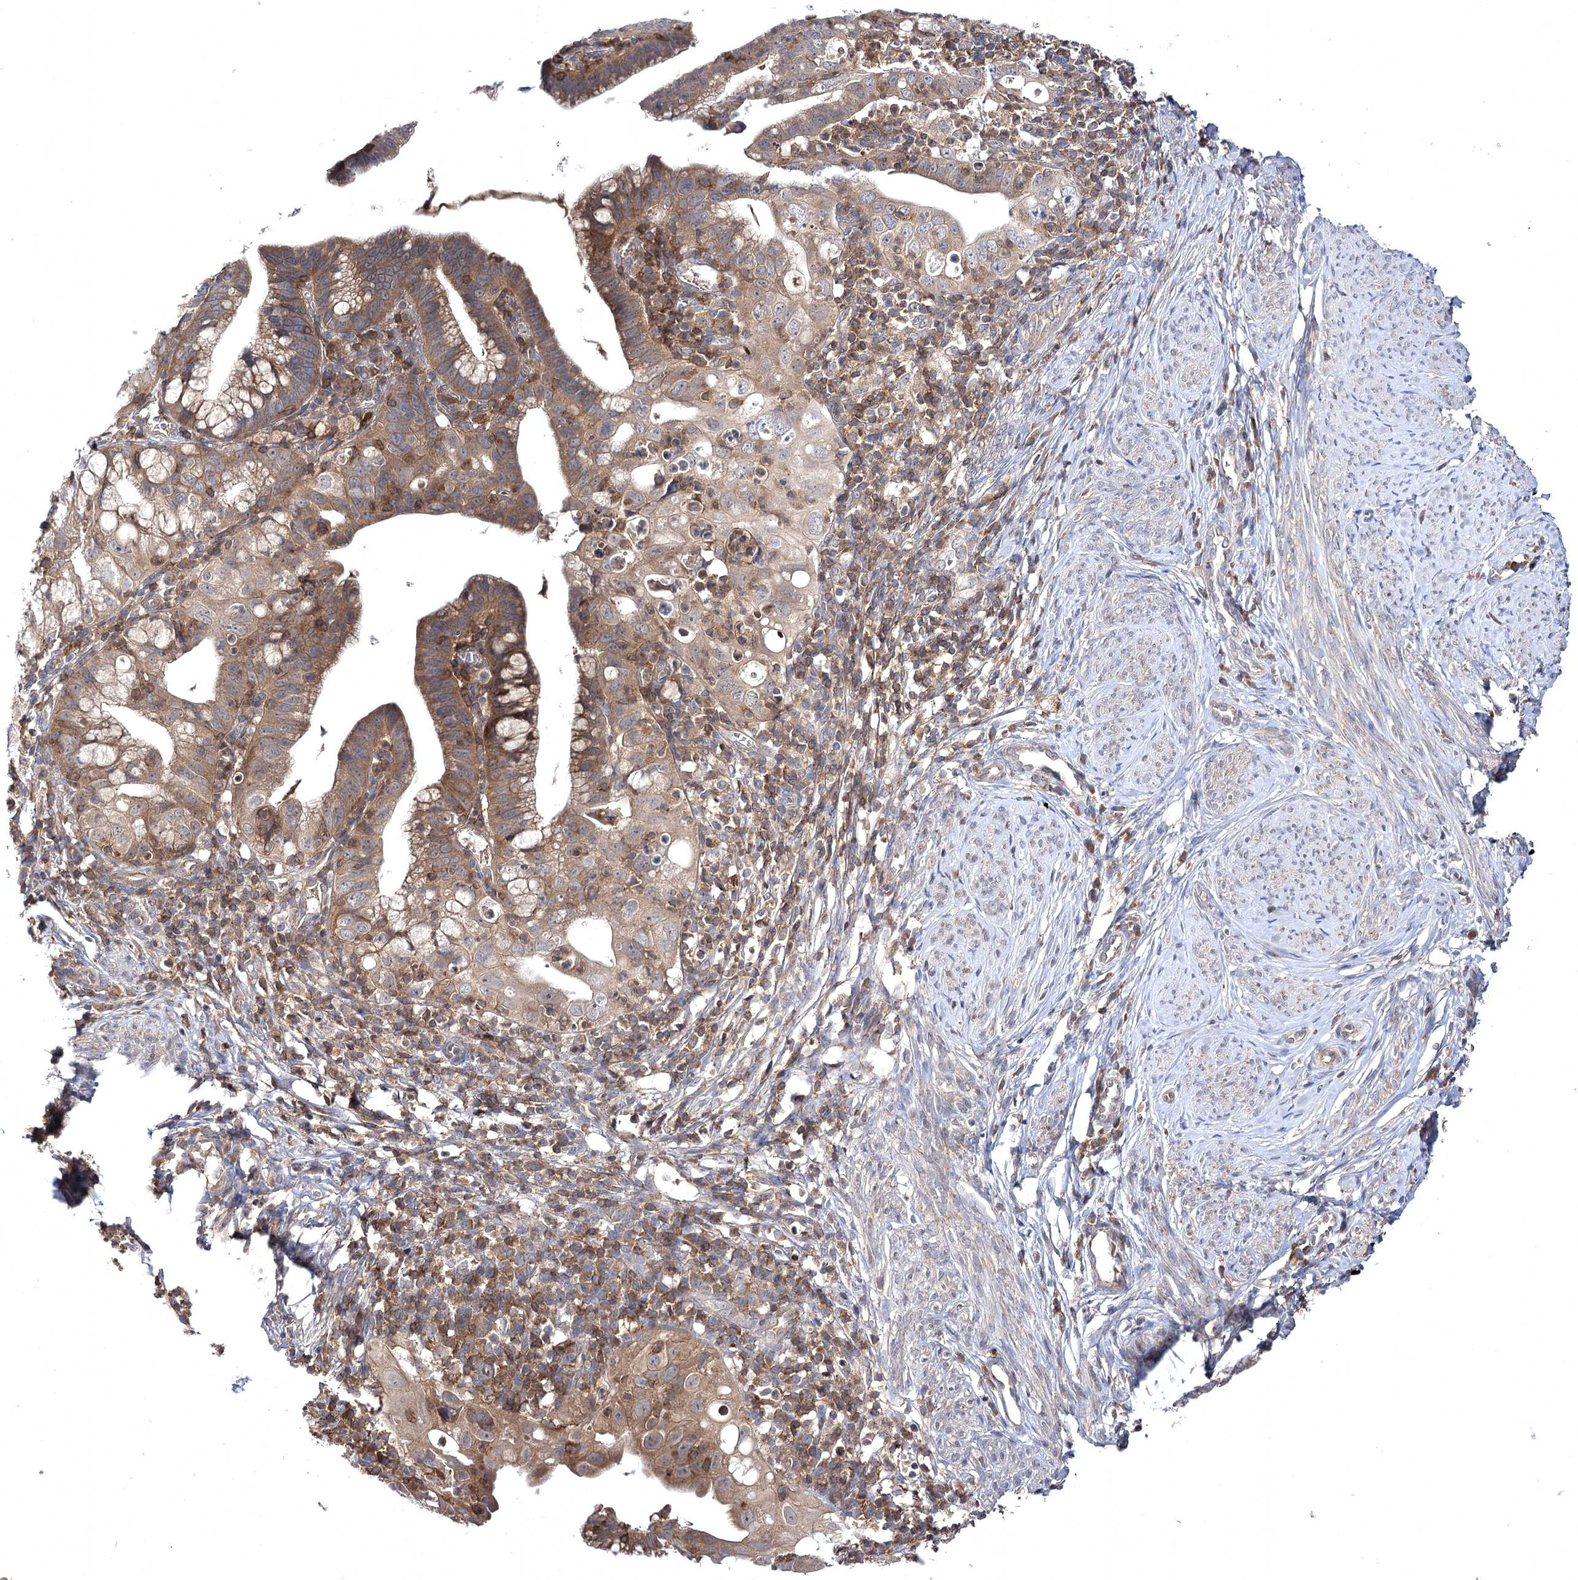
{"staining": {"intensity": "moderate", "quantity": ">75%", "location": "cytoplasmic/membranous"}, "tissue": "cervical cancer", "cell_type": "Tumor cells", "image_type": "cancer", "snomed": [{"axis": "morphology", "description": "Adenocarcinoma, NOS"}, {"axis": "topography", "description": "Cervix"}], "caption": "A high-resolution image shows immunohistochemistry staining of cervical cancer (adenocarcinoma), which demonstrates moderate cytoplasmic/membranous expression in about >75% of tumor cells. (IHC, brightfield microscopy, high magnification).", "gene": "BCR", "patient": {"sex": "female", "age": 36}}